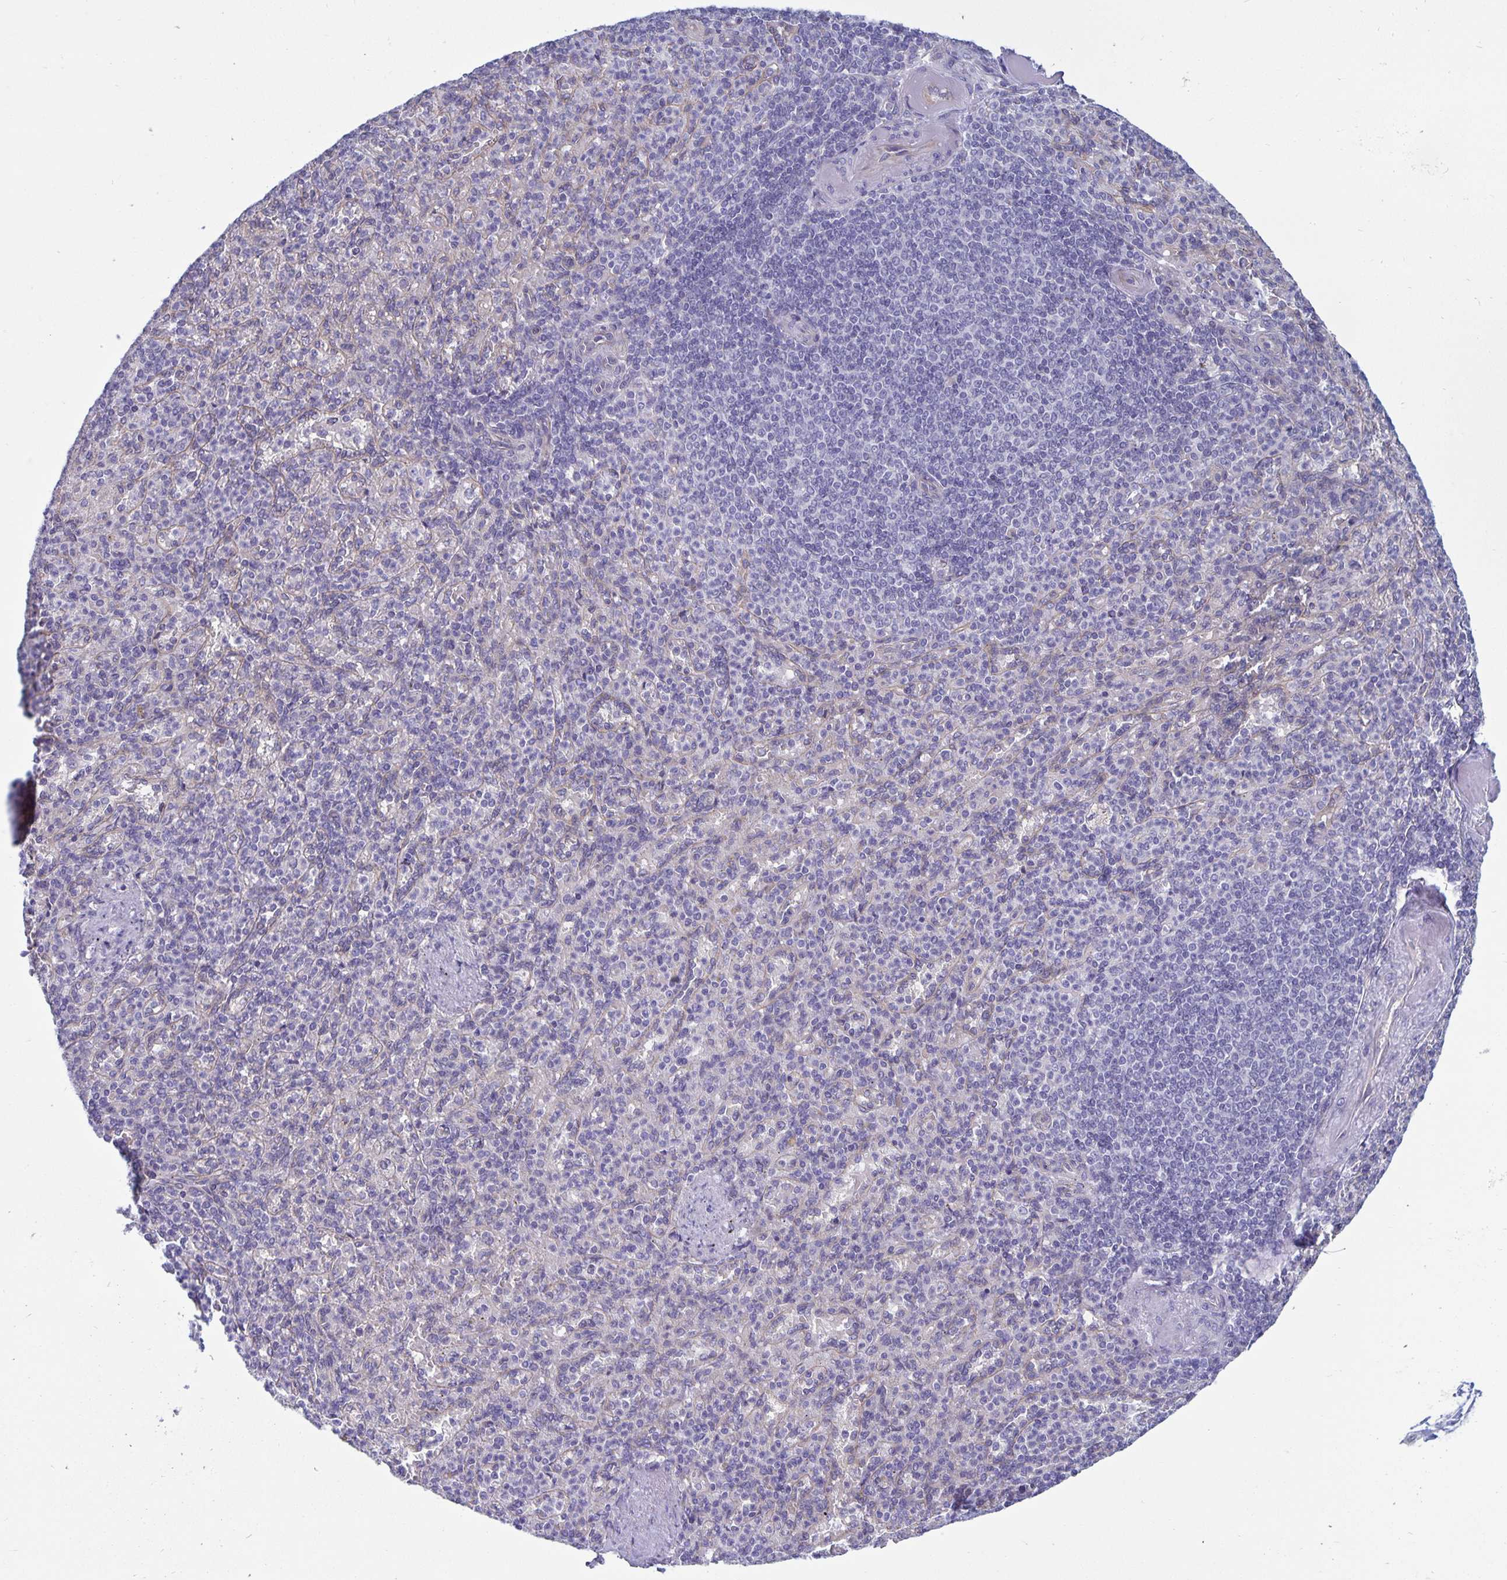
{"staining": {"intensity": "negative", "quantity": "none", "location": "none"}, "tissue": "spleen", "cell_type": "Cells in red pulp", "image_type": "normal", "snomed": [{"axis": "morphology", "description": "Normal tissue, NOS"}, {"axis": "topography", "description": "Spleen"}], "caption": "This histopathology image is of benign spleen stained with IHC to label a protein in brown with the nuclei are counter-stained blue. There is no positivity in cells in red pulp.", "gene": "PLCB3", "patient": {"sex": "female", "age": 74}}